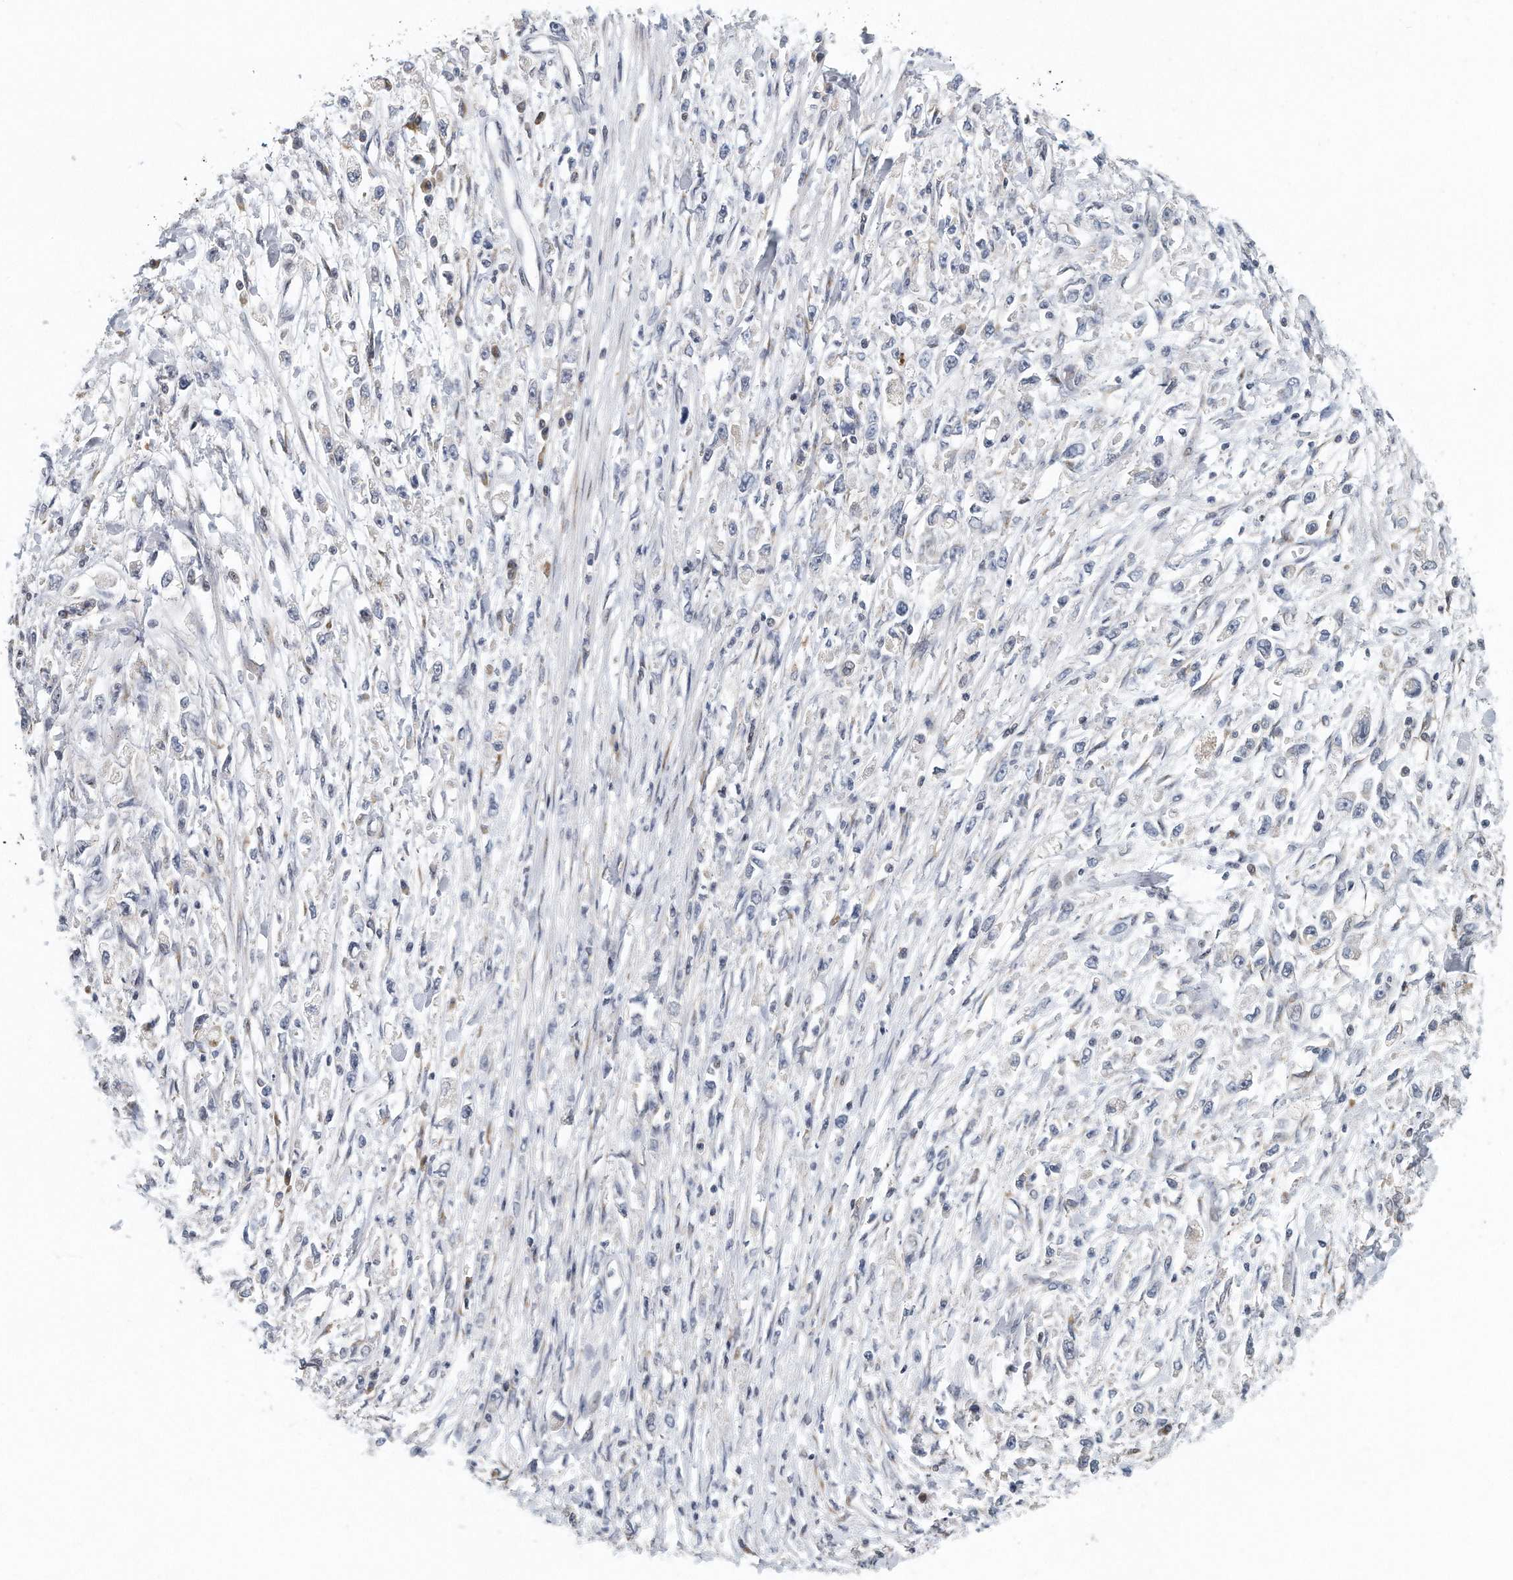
{"staining": {"intensity": "negative", "quantity": "none", "location": "none"}, "tissue": "stomach cancer", "cell_type": "Tumor cells", "image_type": "cancer", "snomed": [{"axis": "morphology", "description": "Adenocarcinoma, NOS"}, {"axis": "topography", "description": "Stomach"}], "caption": "This is an IHC photomicrograph of stomach cancer. There is no staining in tumor cells.", "gene": "VLDLR", "patient": {"sex": "female", "age": 59}}